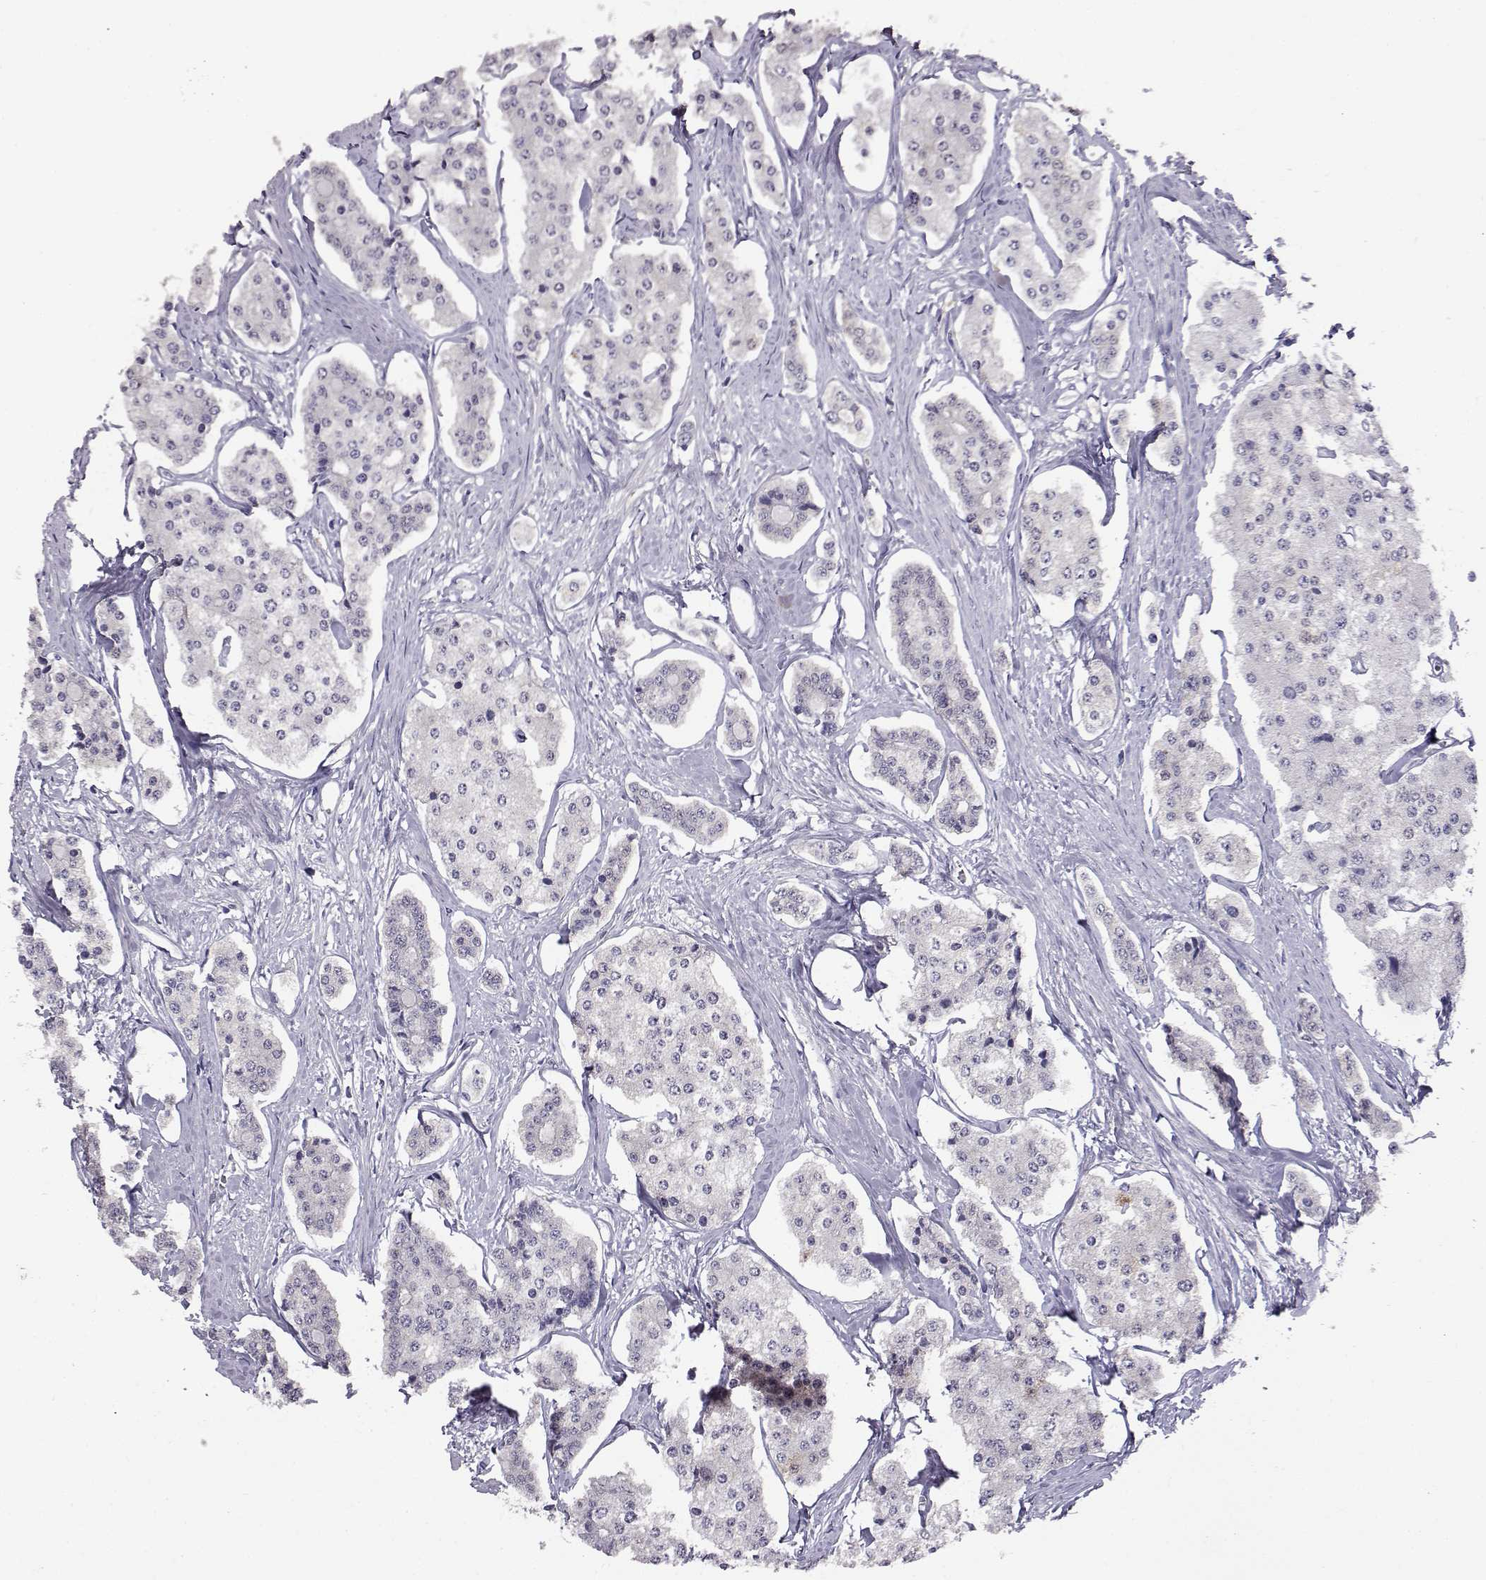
{"staining": {"intensity": "negative", "quantity": "none", "location": "none"}, "tissue": "carcinoid", "cell_type": "Tumor cells", "image_type": "cancer", "snomed": [{"axis": "morphology", "description": "Carcinoid, malignant, NOS"}, {"axis": "topography", "description": "Small intestine"}], "caption": "Tumor cells show no significant positivity in carcinoid.", "gene": "AKR1B1", "patient": {"sex": "female", "age": 65}}